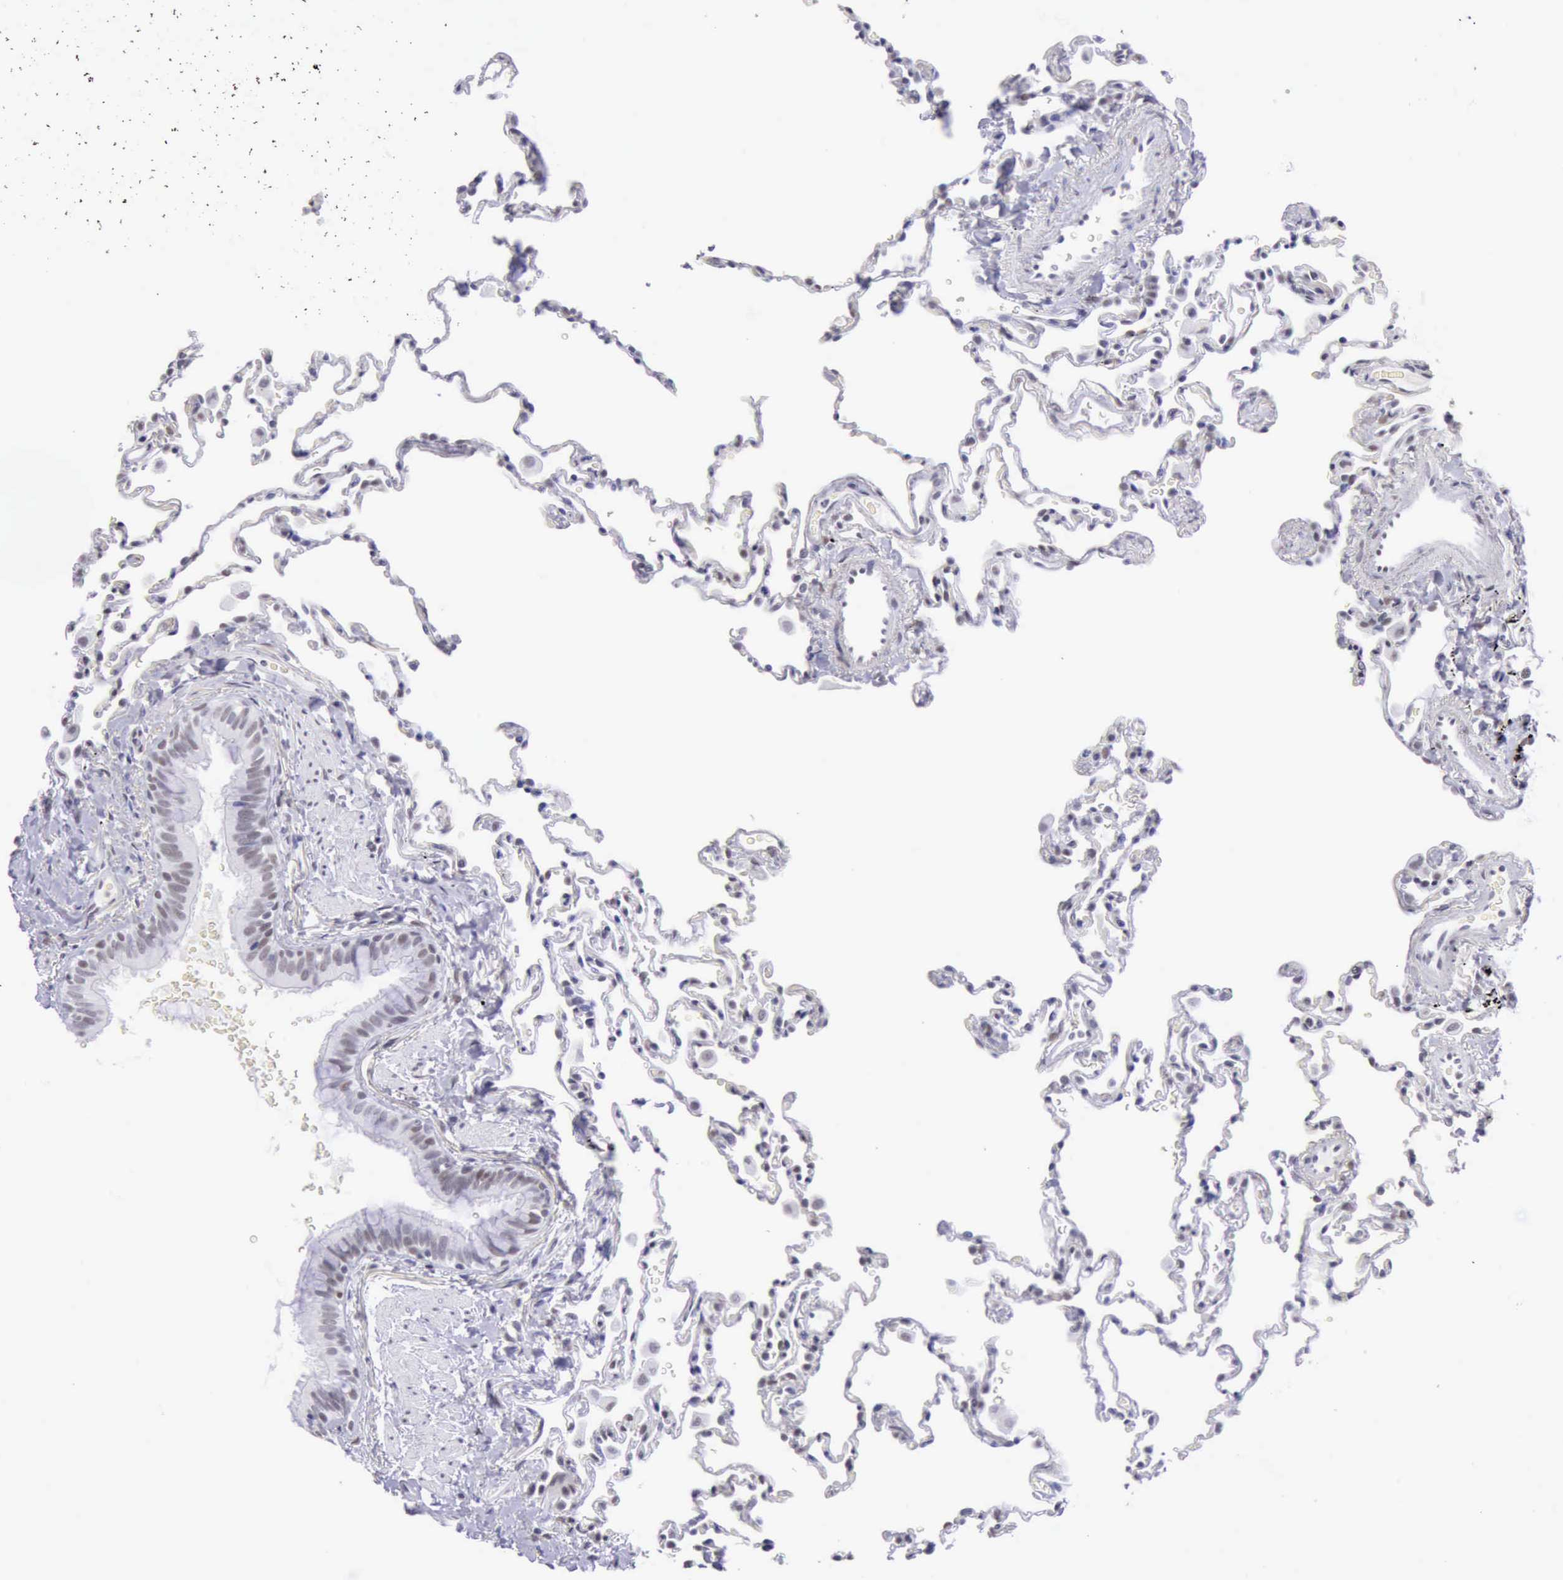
{"staining": {"intensity": "moderate", "quantity": "<25%", "location": "nuclear"}, "tissue": "lung", "cell_type": "Alveolar cells", "image_type": "normal", "snomed": [{"axis": "morphology", "description": "Normal tissue, NOS"}, {"axis": "topography", "description": "Lung"}], "caption": "High-power microscopy captured an immunohistochemistry photomicrograph of benign lung, revealing moderate nuclear staining in approximately <25% of alveolar cells. The staining is performed using DAB (3,3'-diaminobenzidine) brown chromogen to label protein expression. The nuclei are counter-stained blue using hematoxylin.", "gene": "EP300", "patient": {"sex": "male", "age": 59}}